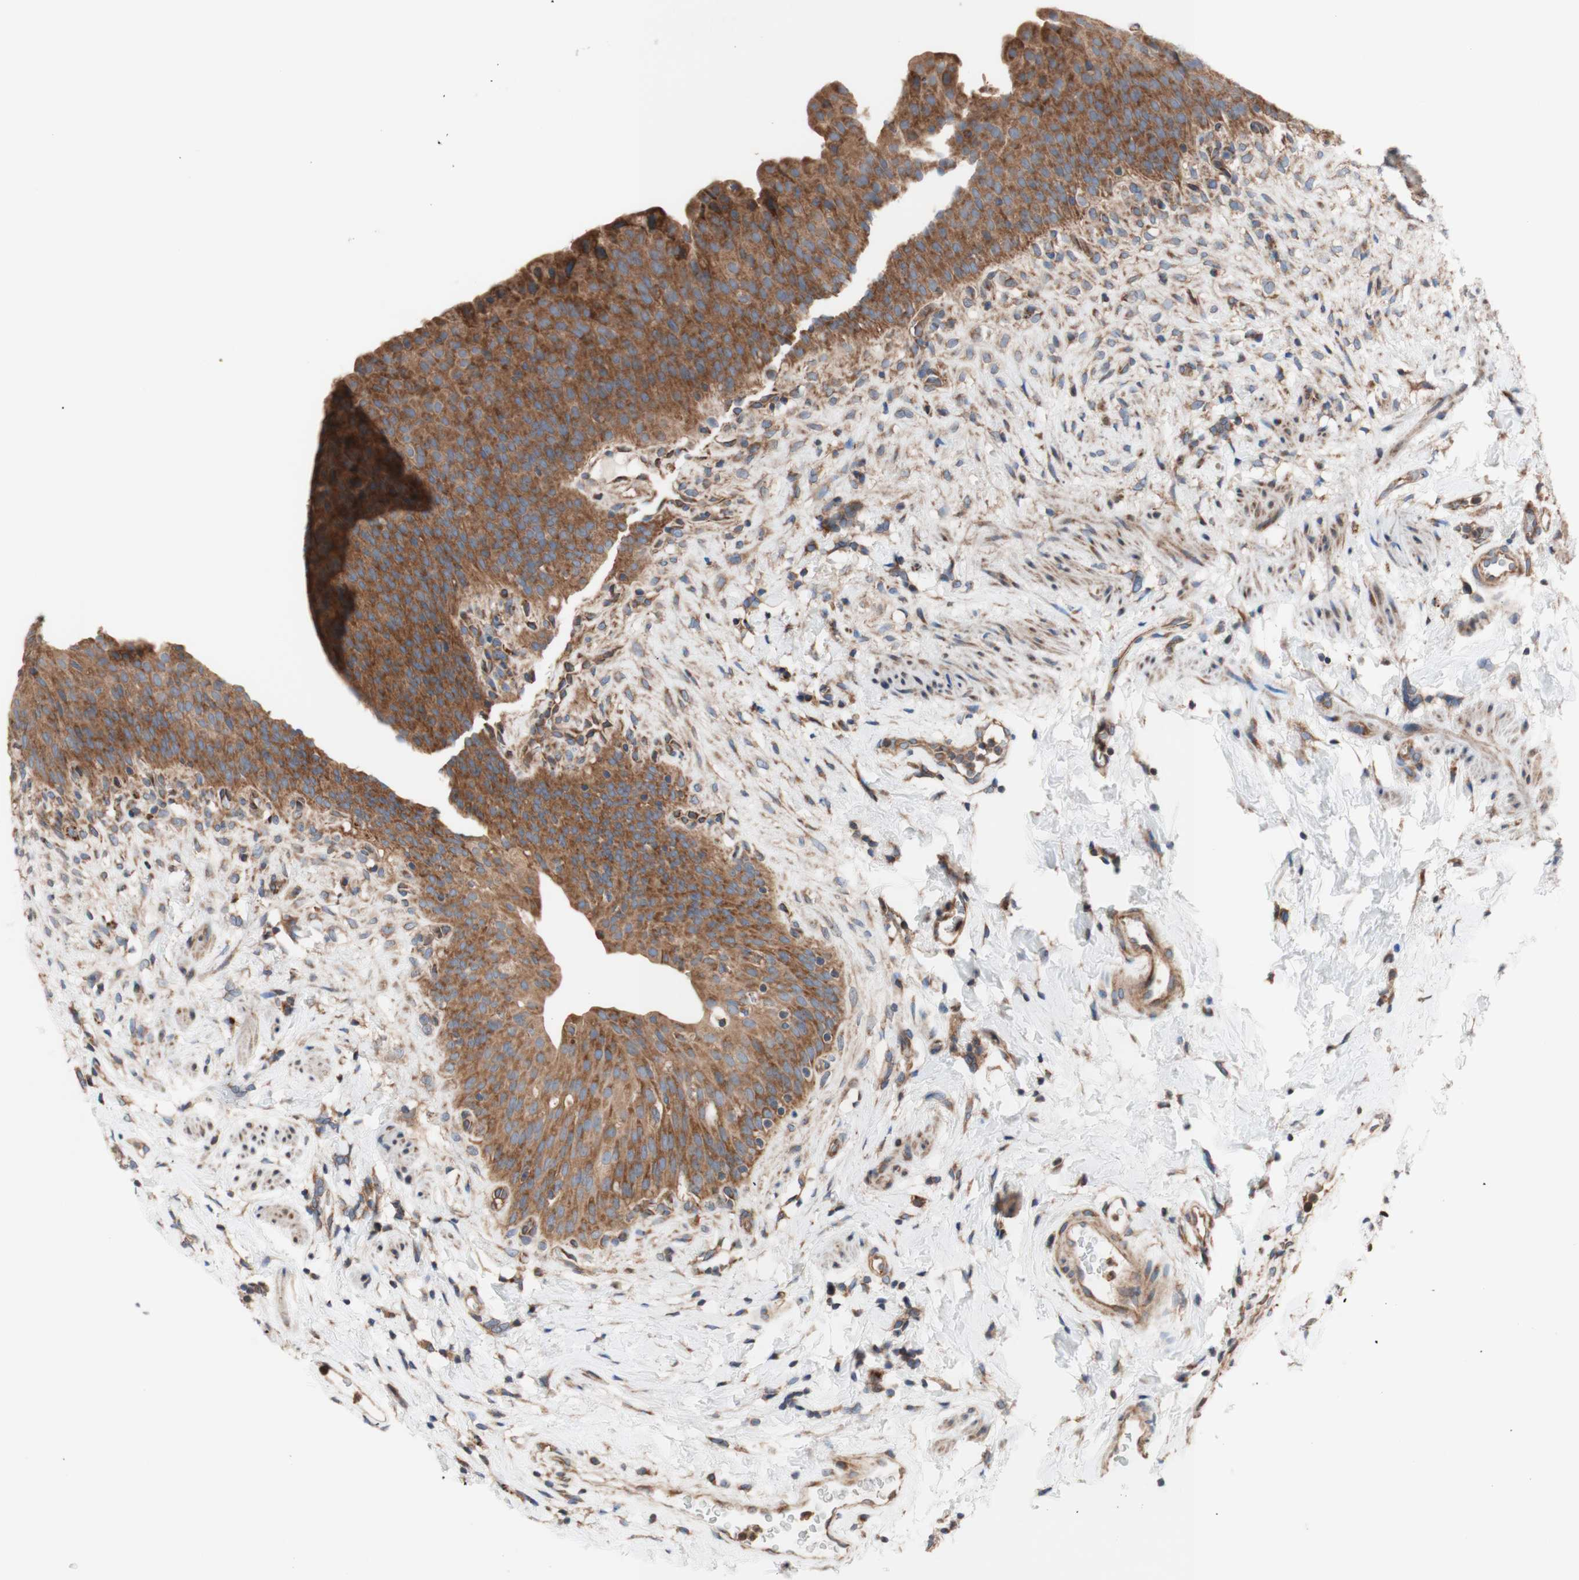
{"staining": {"intensity": "strong", "quantity": ">75%", "location": "cytoplasmic/membranous"}, "tissue": "urinary bladder", "cell_type": "Urothelial cells", "image_type": "normal", "snomed": [{"axis": "morphology", "description": "Normal tissue, NOS"}, {"axis": "topography", "description": "Urinary bladder"}], "caption": "Immunohistochemical staining of normal human urinary bladder demonstrates strong cytoplasmic/membranous protein expression in approximately >75% of urothelial cells. The staining was performed using DAB, with brown indicating positive protein expression. Nuclei are stained blue with hematoxylin.", "gene": "FMR1", "patient": {"sex": "female", "age": 79}}